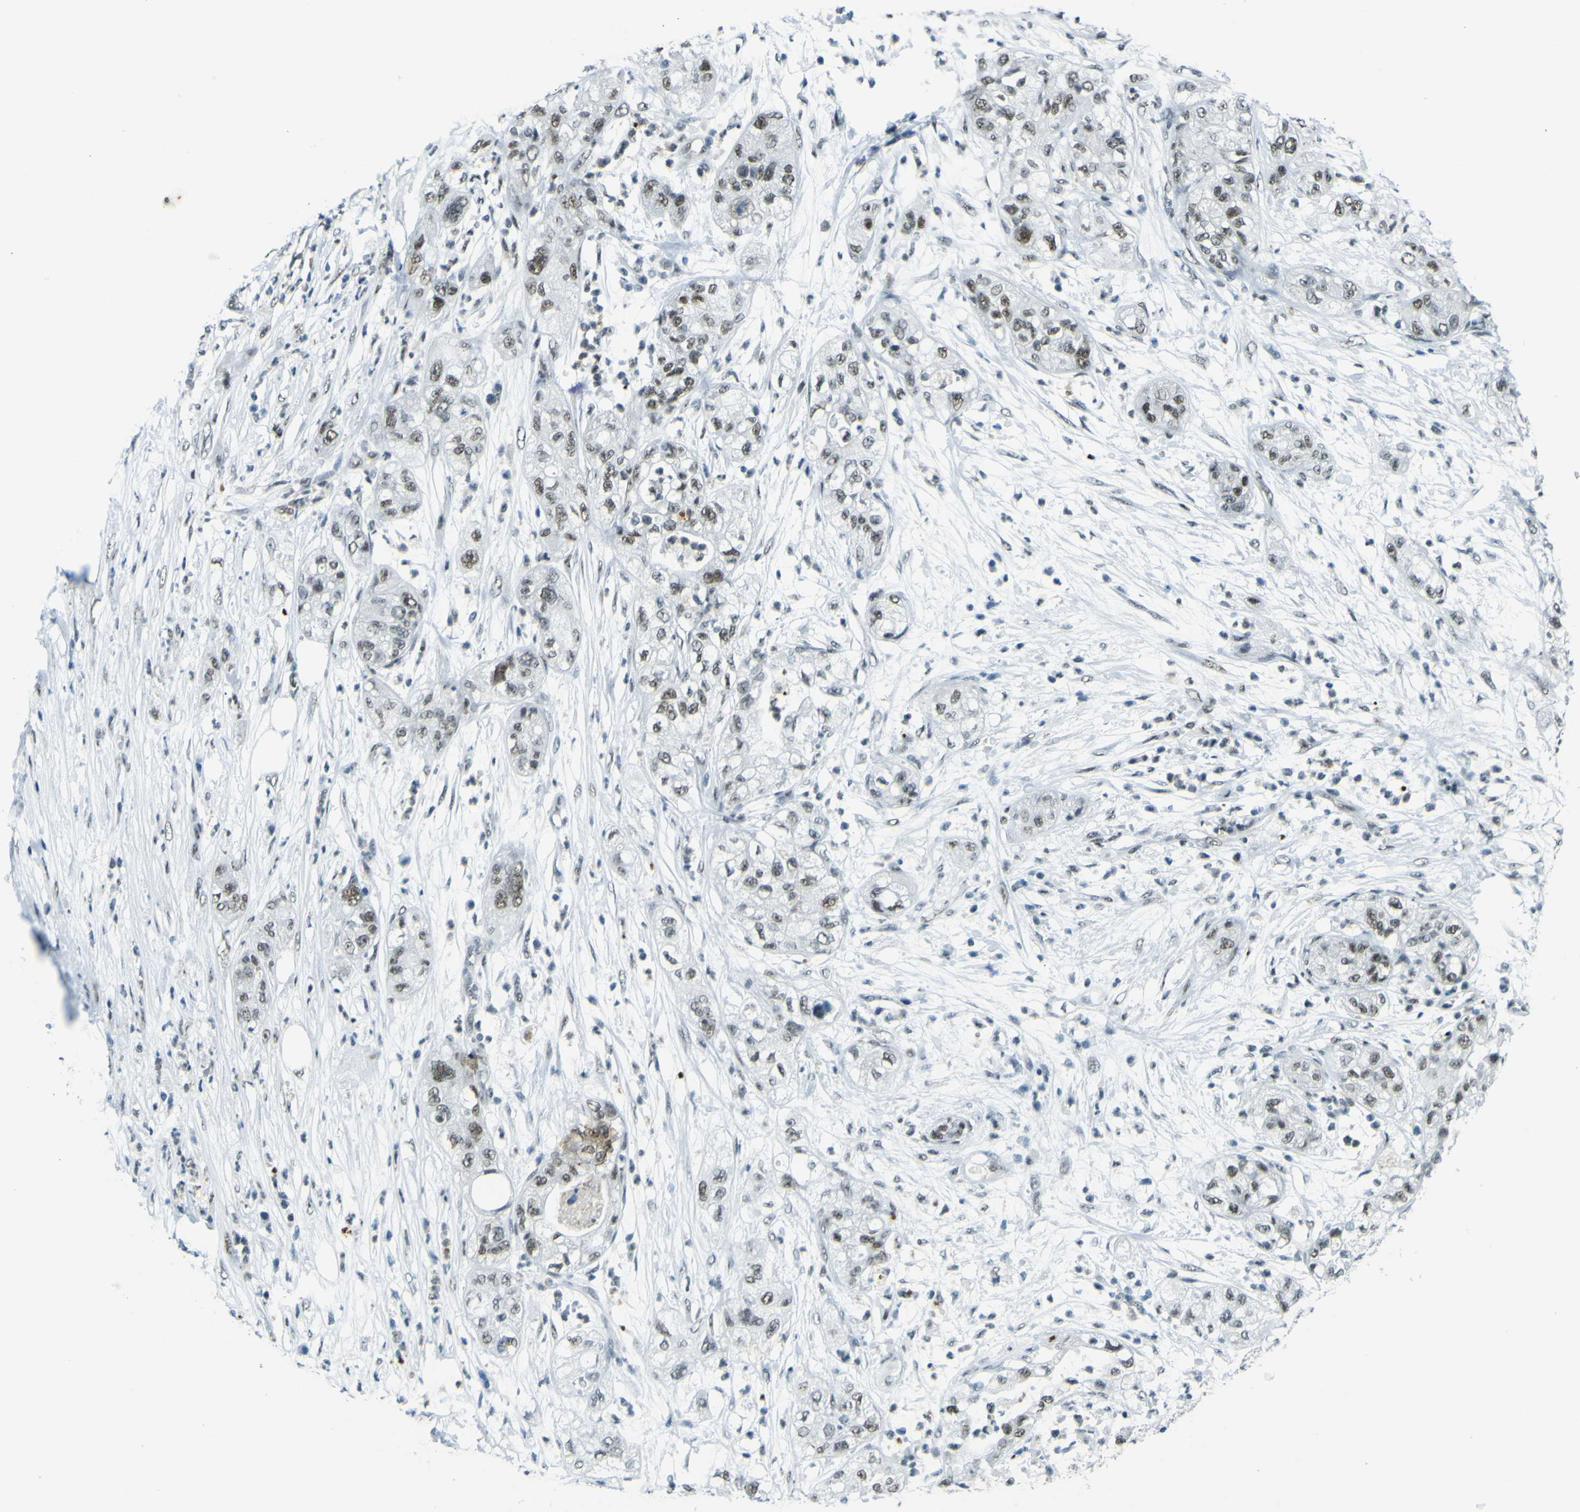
{"staining": {"intensity": "moderate", "quantity": ">75%", "location": "nuclear"}, "tissue": "pancreatic cancer", "cell_type": "Tumor cells", "image_type": "cancer", "snomed": [{"axis": "morphology", "description": "Adenocarcinoma, NOS"}, {"axis": "topography", "description": "Pancreas"}], "caption": "Adenocarcinoma (pancreatic) was stained to show a protein in brown. There is medium levels of moderate nuclear positivity in approximately >75% of tumor cells. The protein of interest is stained brown, and the nuclei are stained in blue (DAB IHC with brightfield microscopy, high magnification).", "gene": "CEBPG", "patient": {"sex": "female", "age": 78}}